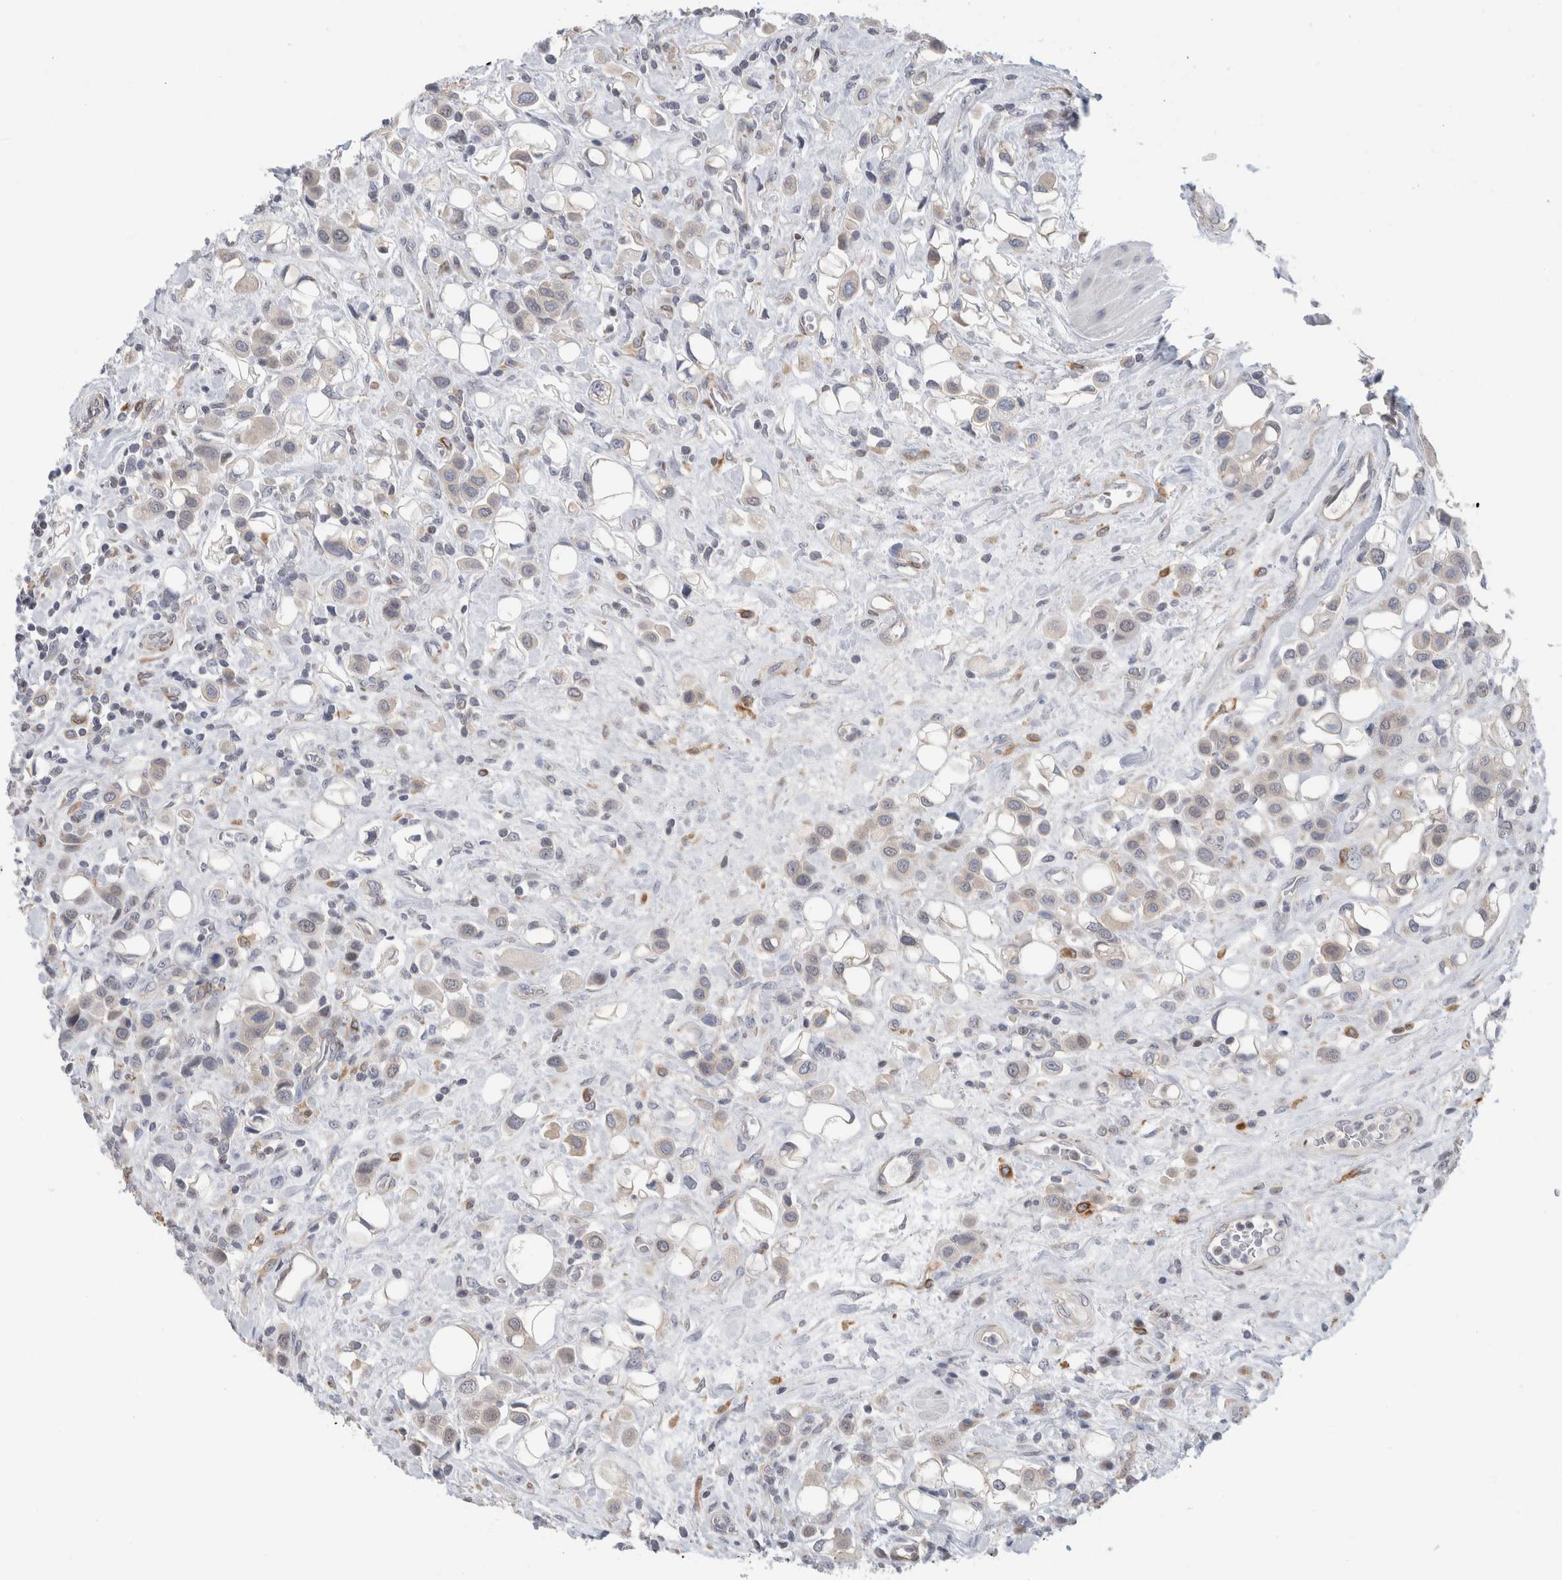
{"staining": {"intensity": "weak", "quantity": "<25%", "location": "cytoplasmic/membranous"}, "tissue": "urothelial cancer", "cell_type": "Tumor cells", "image_type": "cancer", "snomed": [{"axis": "morphology", "description": "Urothelial carcinoma, High grade"}, {"axis": "topography", "description": "Urinary bladder"}], "caption": "The image displays no significant expression in tumor cells of urothelial carcinoma (high-grade).", "gene": "SYTL5", "patient": {"sex": "male", "age": 50}}